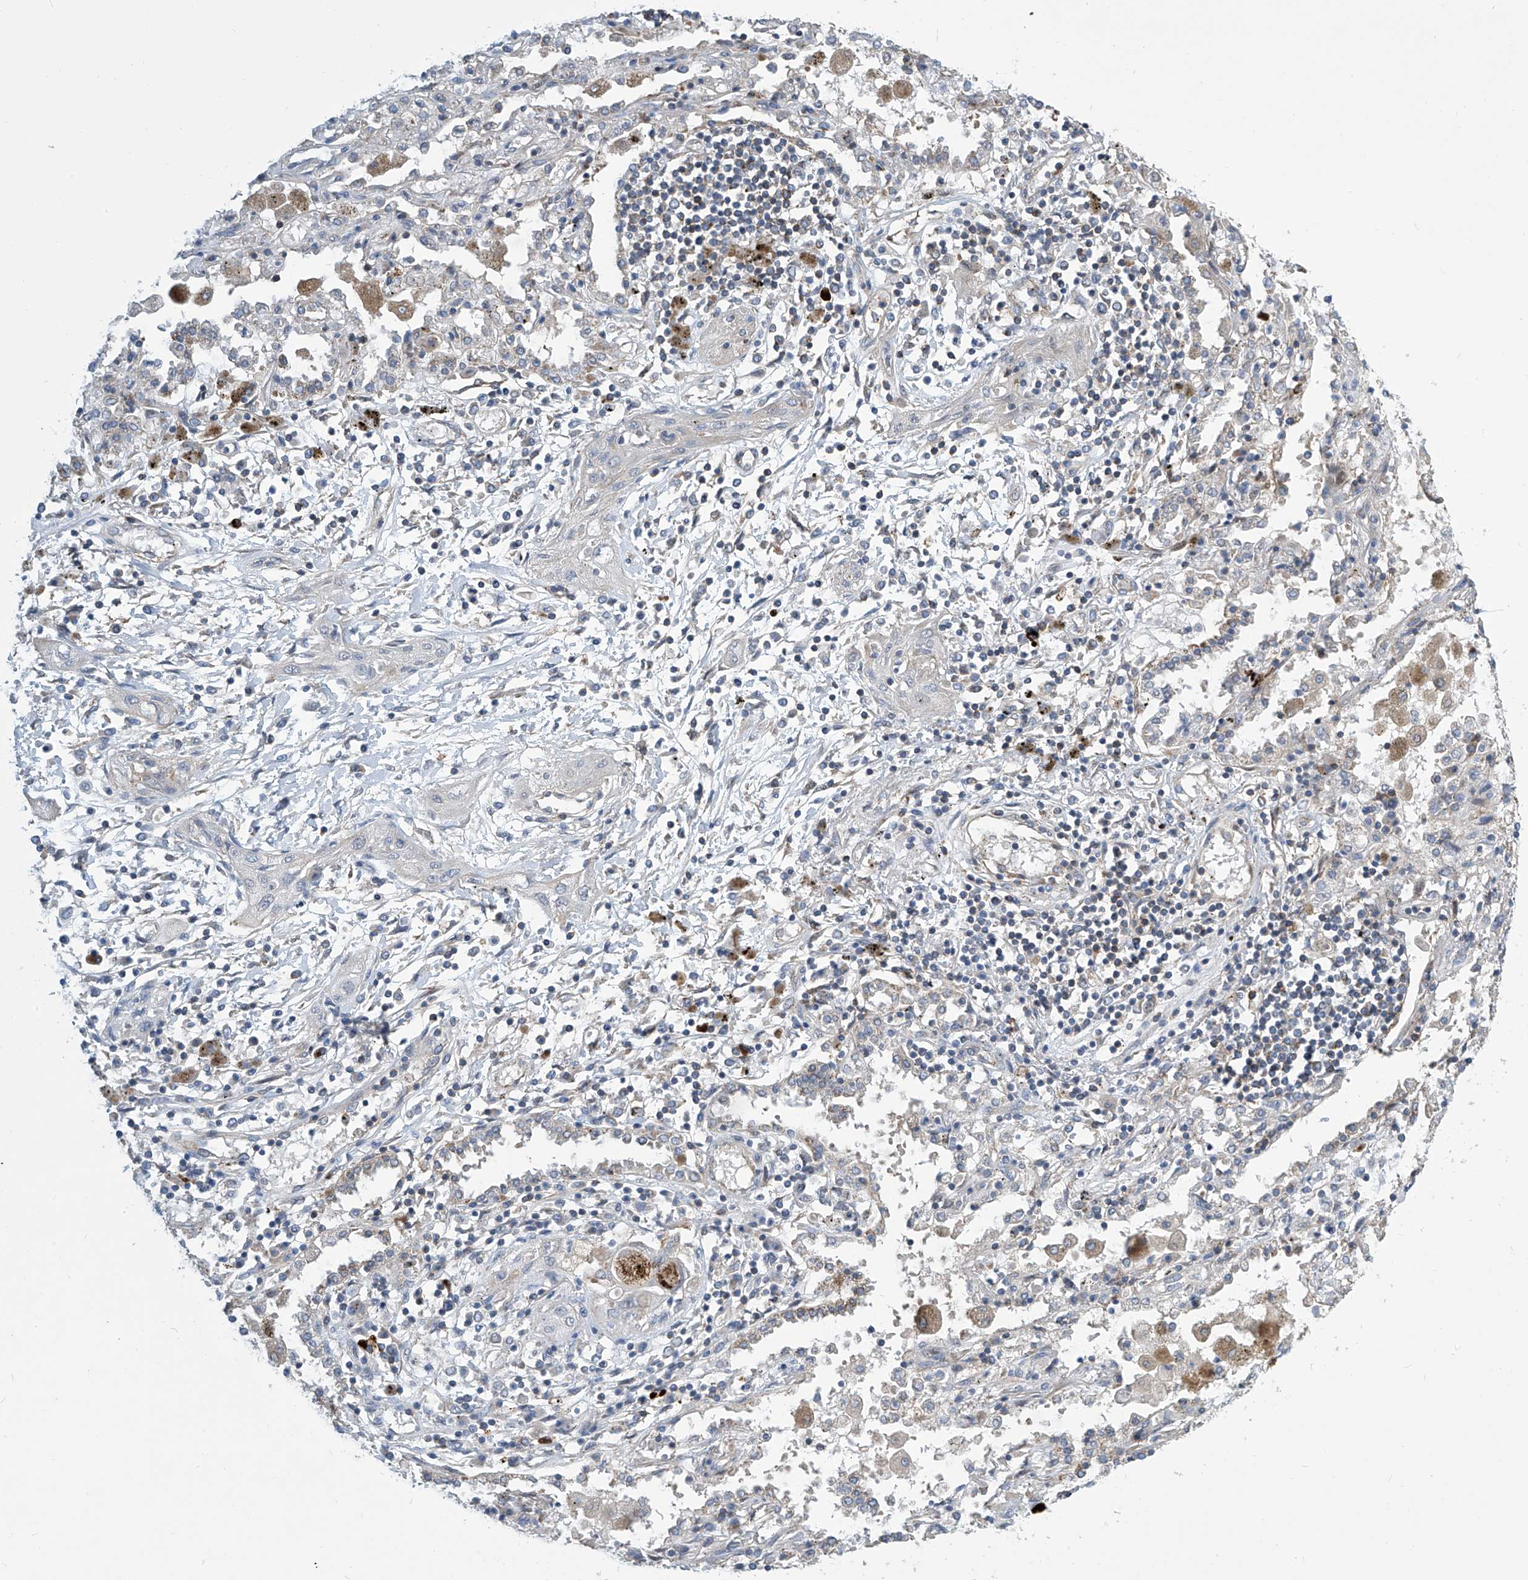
{"staining": {"intensity": "negative", "quantity": "none", "location": "none"}, "tissue": "lung cancer", "cell_type": "Tumor cells", "image_type": "cancer", "snomed": [{"axis": "morphology", "description": "Squamous cell carcinoma, NOS"}, {"axis": "topography", "description": "Lung"}], "caption": "Micrograph shows no protein staining in tumor cells of lung cancer tissue.", "gene": "IBA57", "patient": {"sex": "female", "age": 47}}